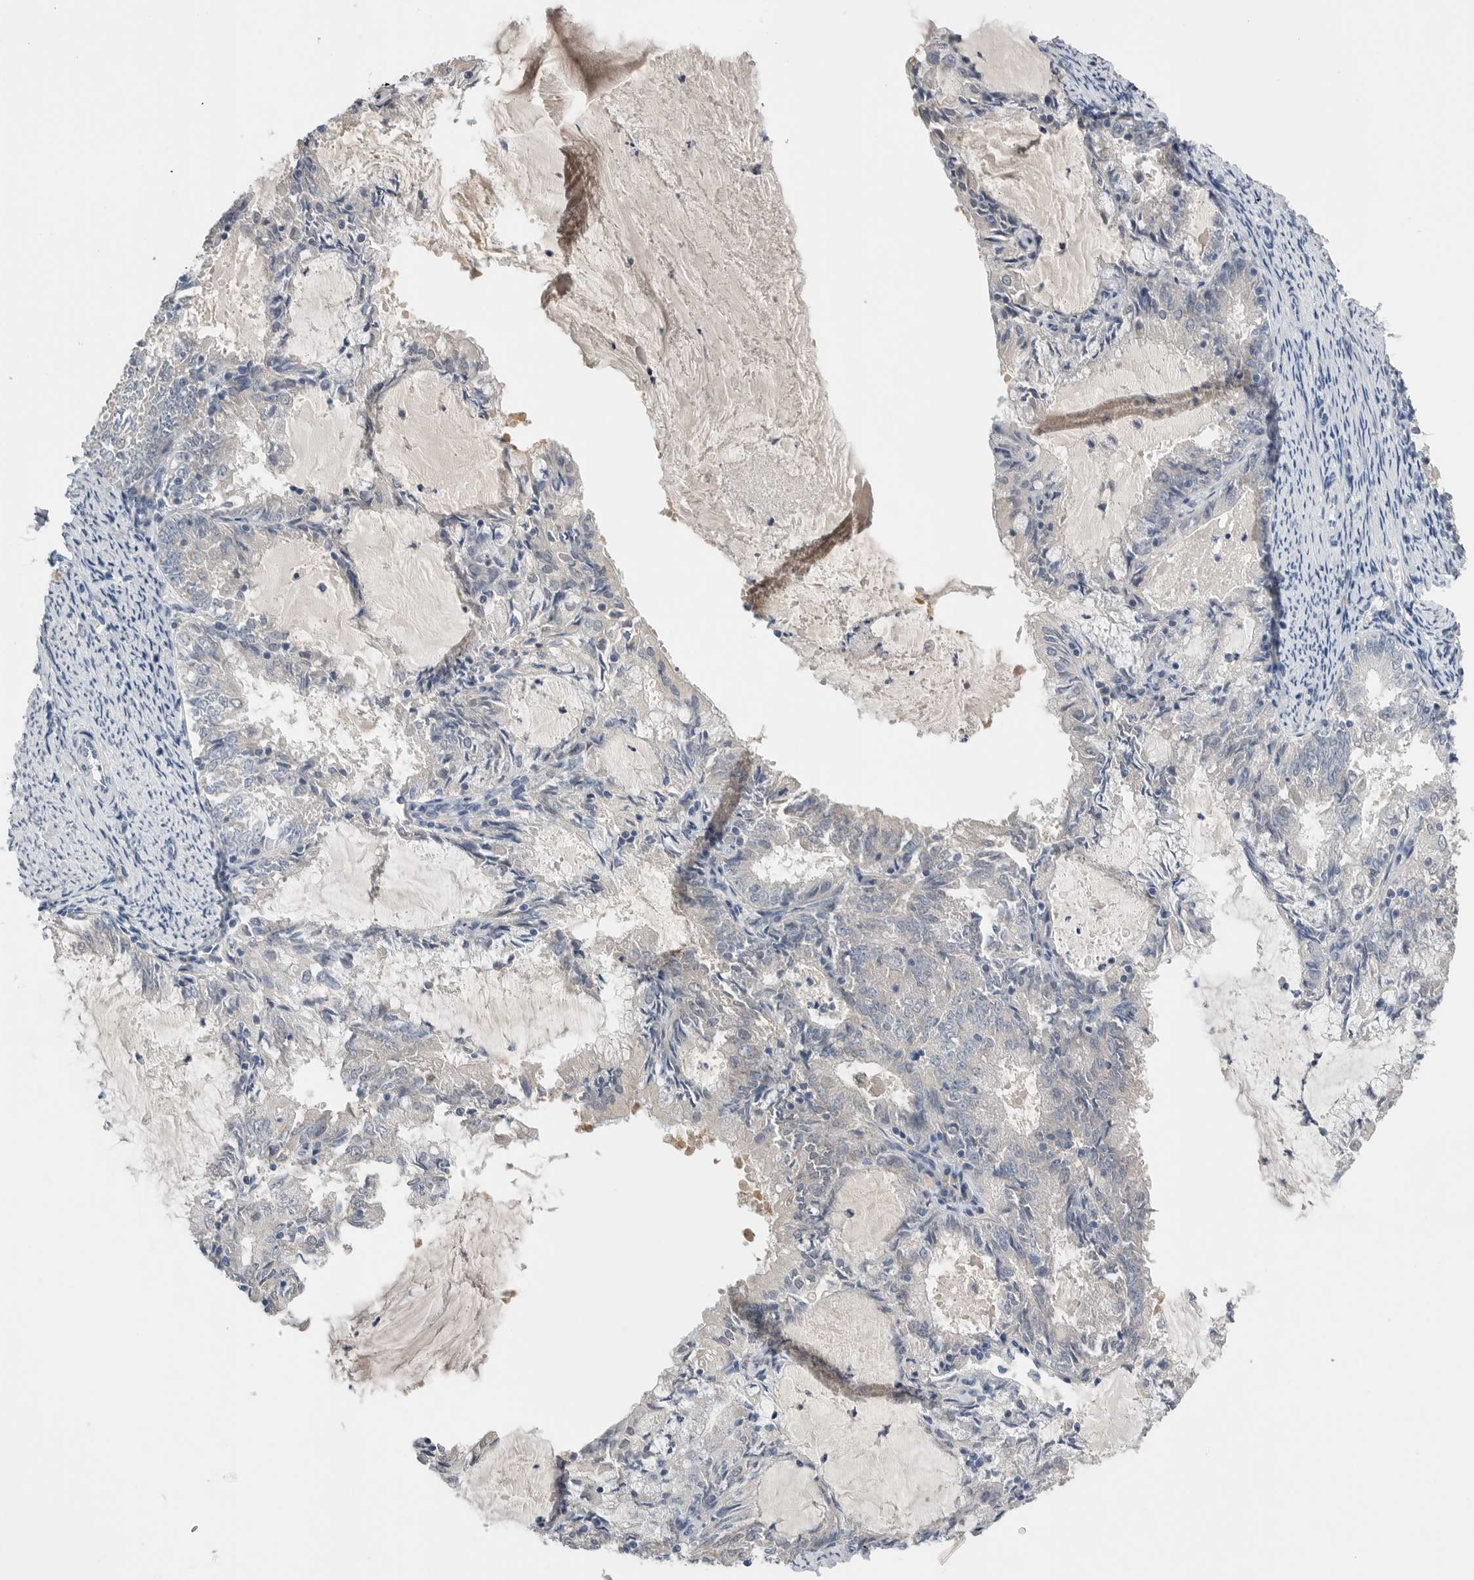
{"staining": {"intensity": "negative", "quantity": "none", "location": "none"}, "tissue": "endometrial cancer", "cell_type": "Tumor cells", "image_type": "cancer", "snomed": [{"axis": "morphology", "description": "Adenocarcinoma, NOS"}, {"axis": "topography", "description": "Endometrium"}], "caption": "This is an immunohistochemistry (IHC) image of endometrial cancer (adenocarcinoma). There is no staining in tumor cells.", "gene": "FABP6", "patient": {"sex": "female", "age": 57}}